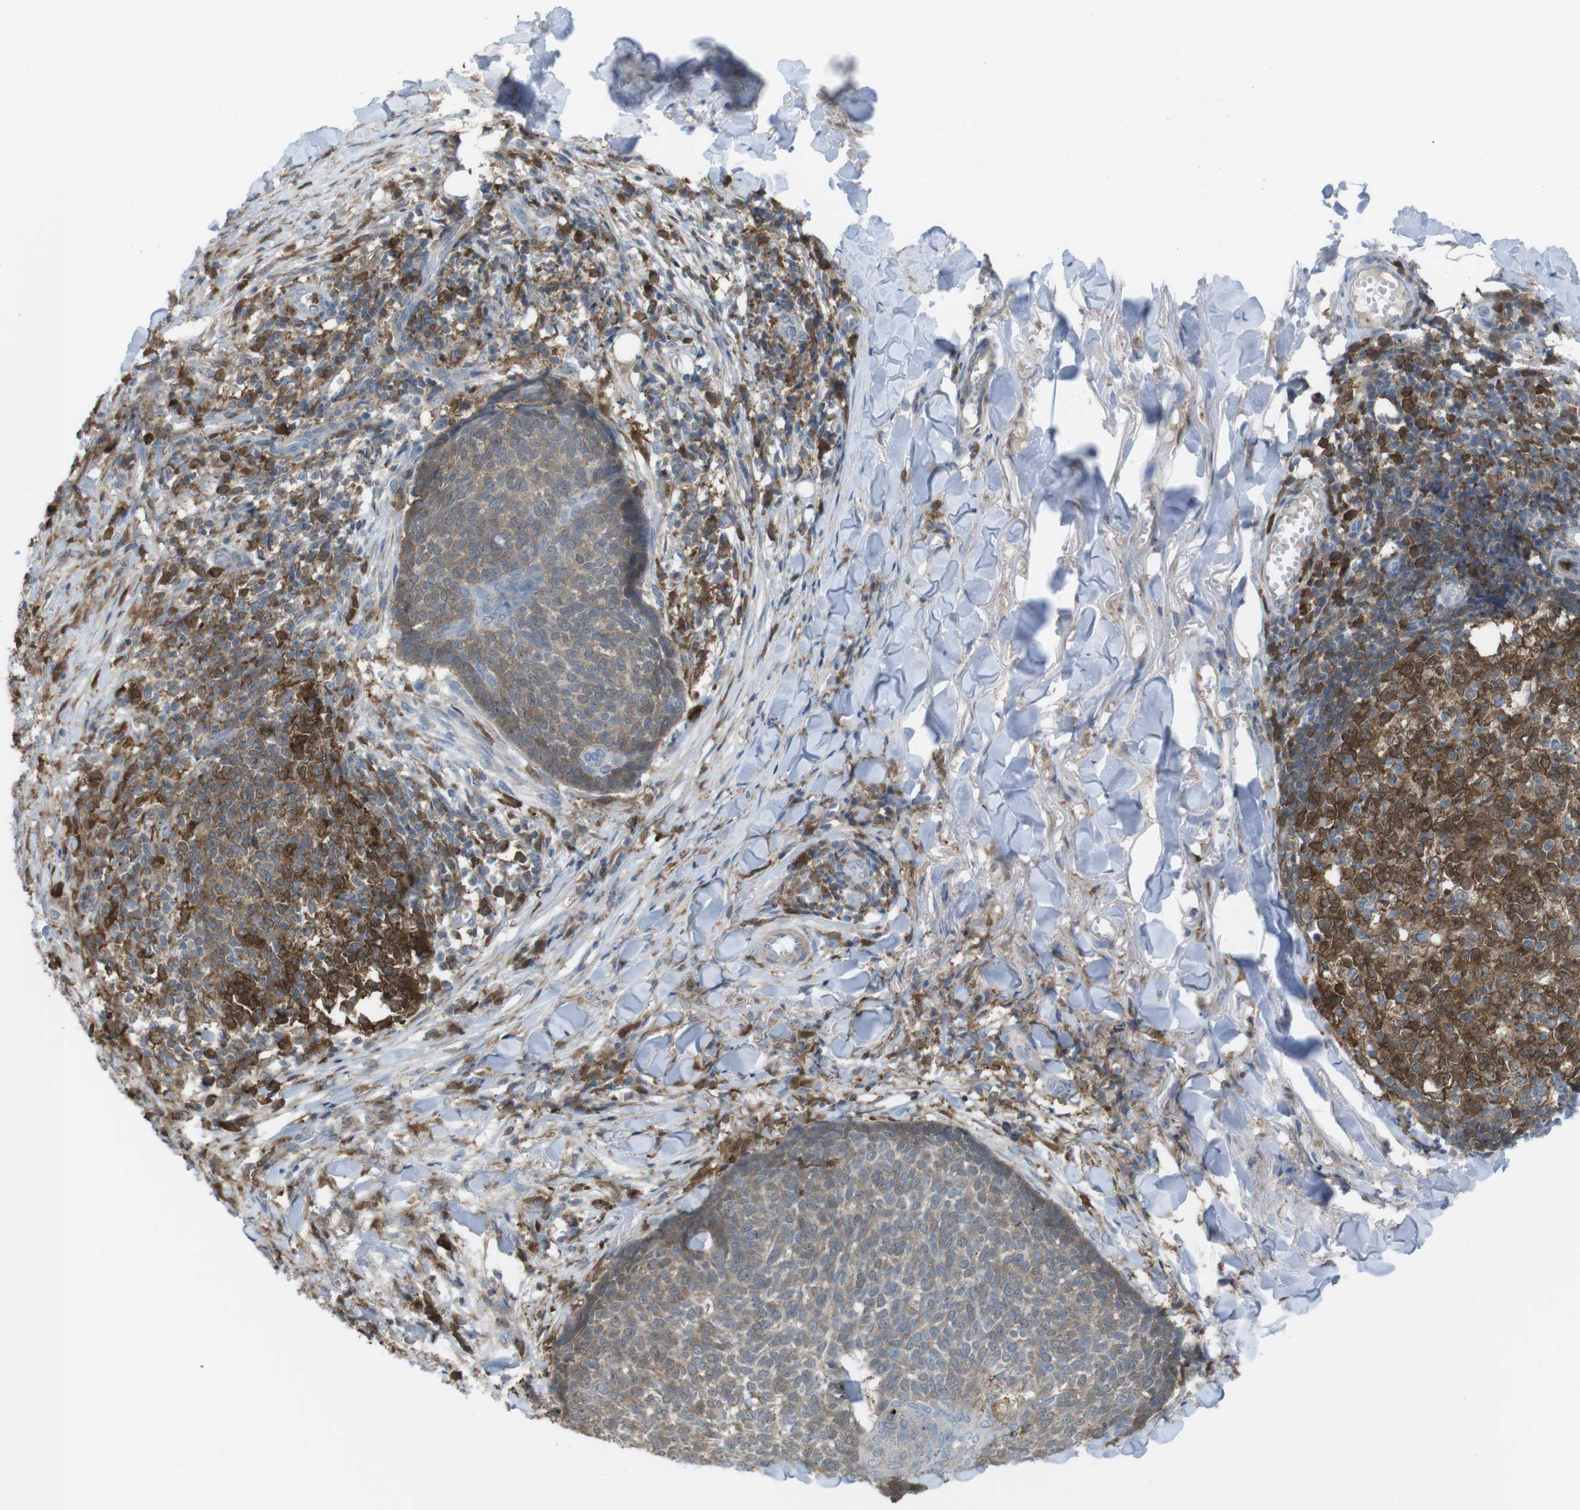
{"staining": {"intensity": "moderate", "quantity": "25%-75%", "location": "cytoplasmic/membranous"}, "tissue": "skin cancer", "cell_type": "Tumor cells", "image_type": "cancer", "snomed": [{"axis": "morphology", "description": "Basal cell carcinoma"}, {"axis": "topography", "description": "Skin"}], "caption": "High-magnification brightfield microscopy of basal cell carcinoma (skin) stained with DAB (3,3'-diaminobenzidine) (brown) and counterstained with hematoxylin (blue). tumor cells exhibit moderate cytoplasmic/membranous expression is seen in approximately25%-75% of cells.", "gene": "PRKCD", "patient": {"sex": "male", "age": 84}}